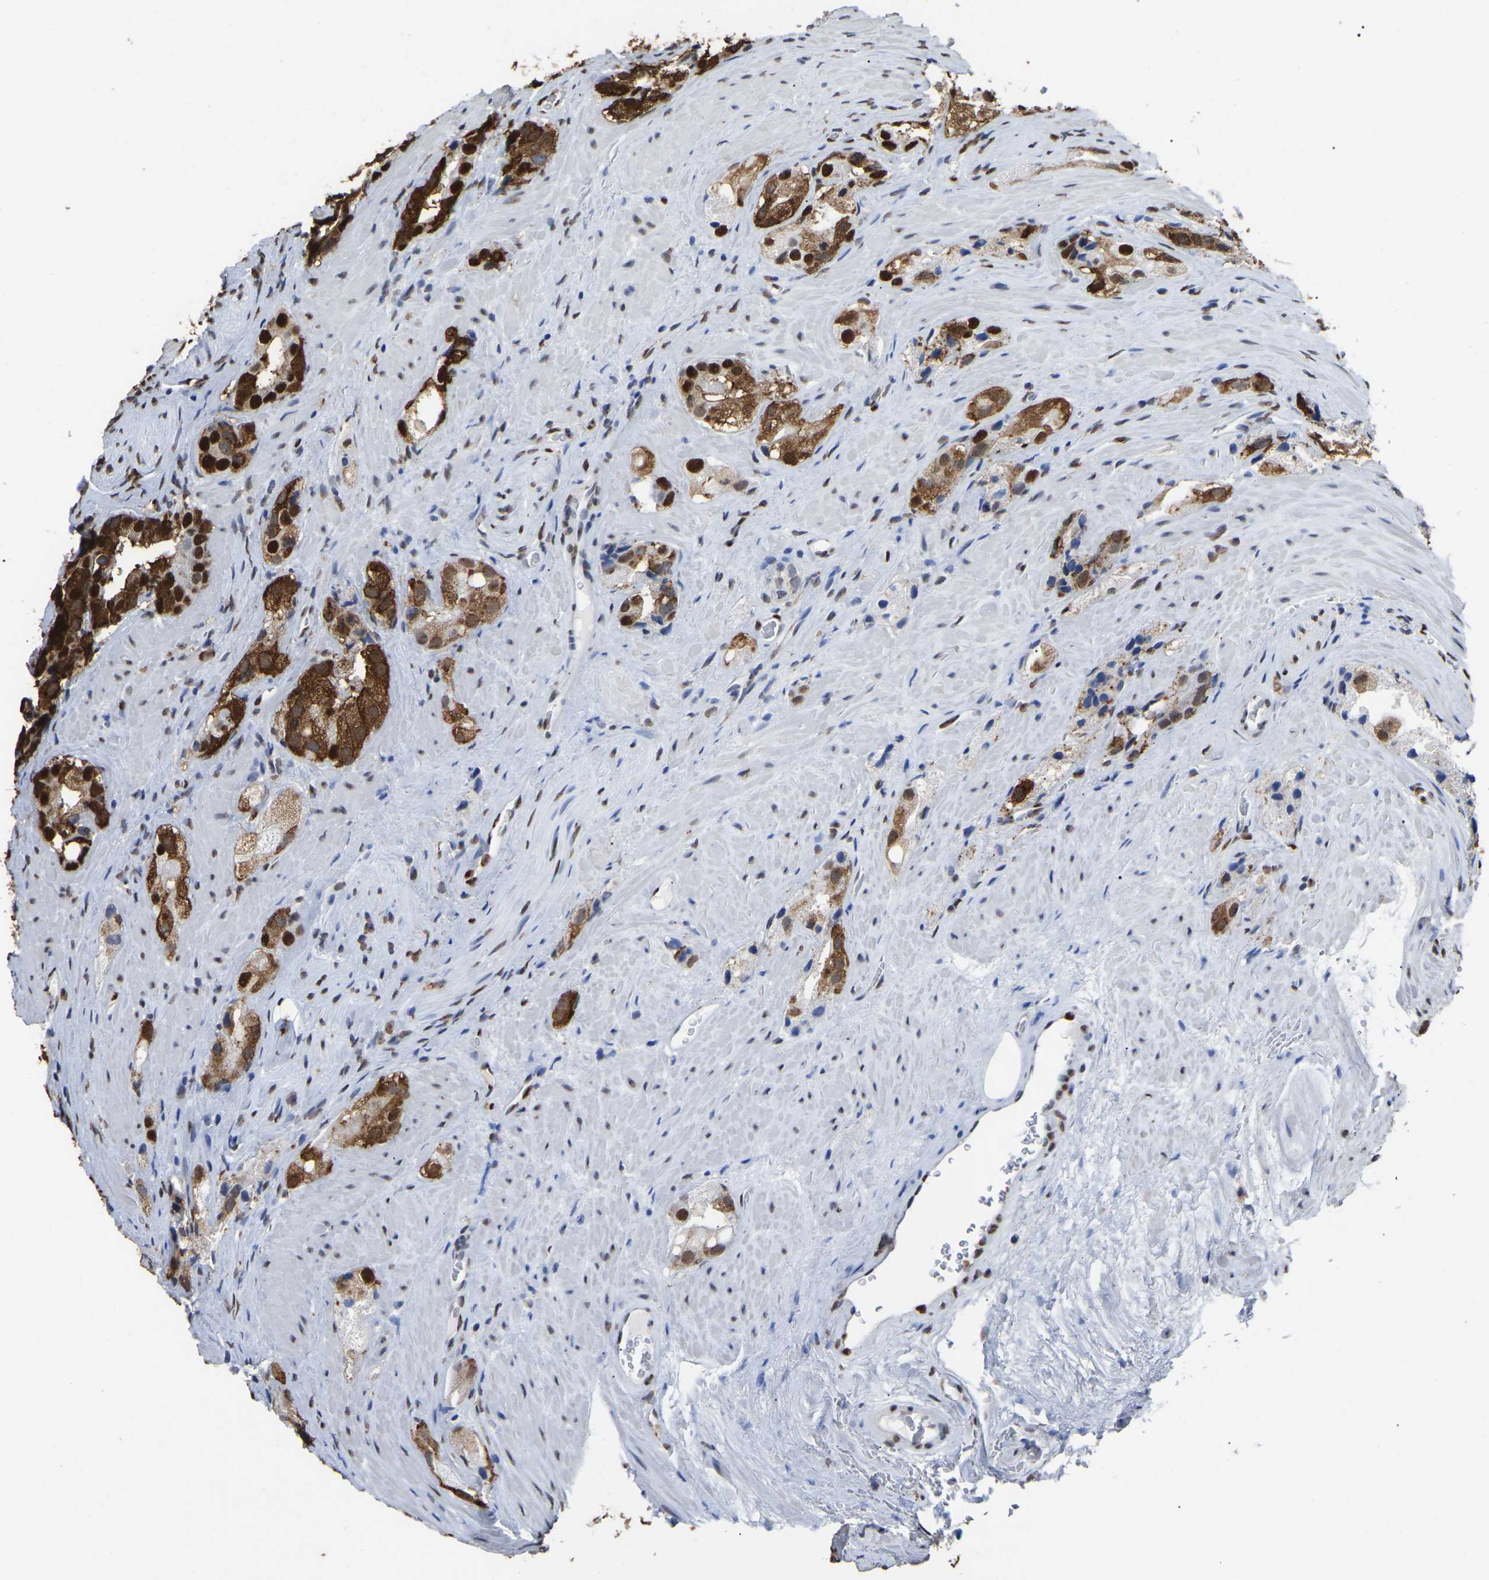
{"staining": {"intensity": "strong", "quantity": ">75%", "location": "cytoplasmic/membranous,nuclear"}, "tissue": "prostate cancer", "cell_type": "Tumor cells", "image_type": "cancer", "snomed": [{"axis": "morphology", "description": "Adenocarcinoma, High grade"}, {"axis": "topography", "description": "Prostate"}], "caption": "The image exhibits staining of high-grade adenocarcinoma (prostate), revealing strong cytoplasmic/membranous and nuclear protein positivity (brown color) within tumor cells. (DAB IHC, brown staining for protein, blue staining for nuclei).", "gene": "RBL2", "patient": {"sex": "male", "age": 63}}